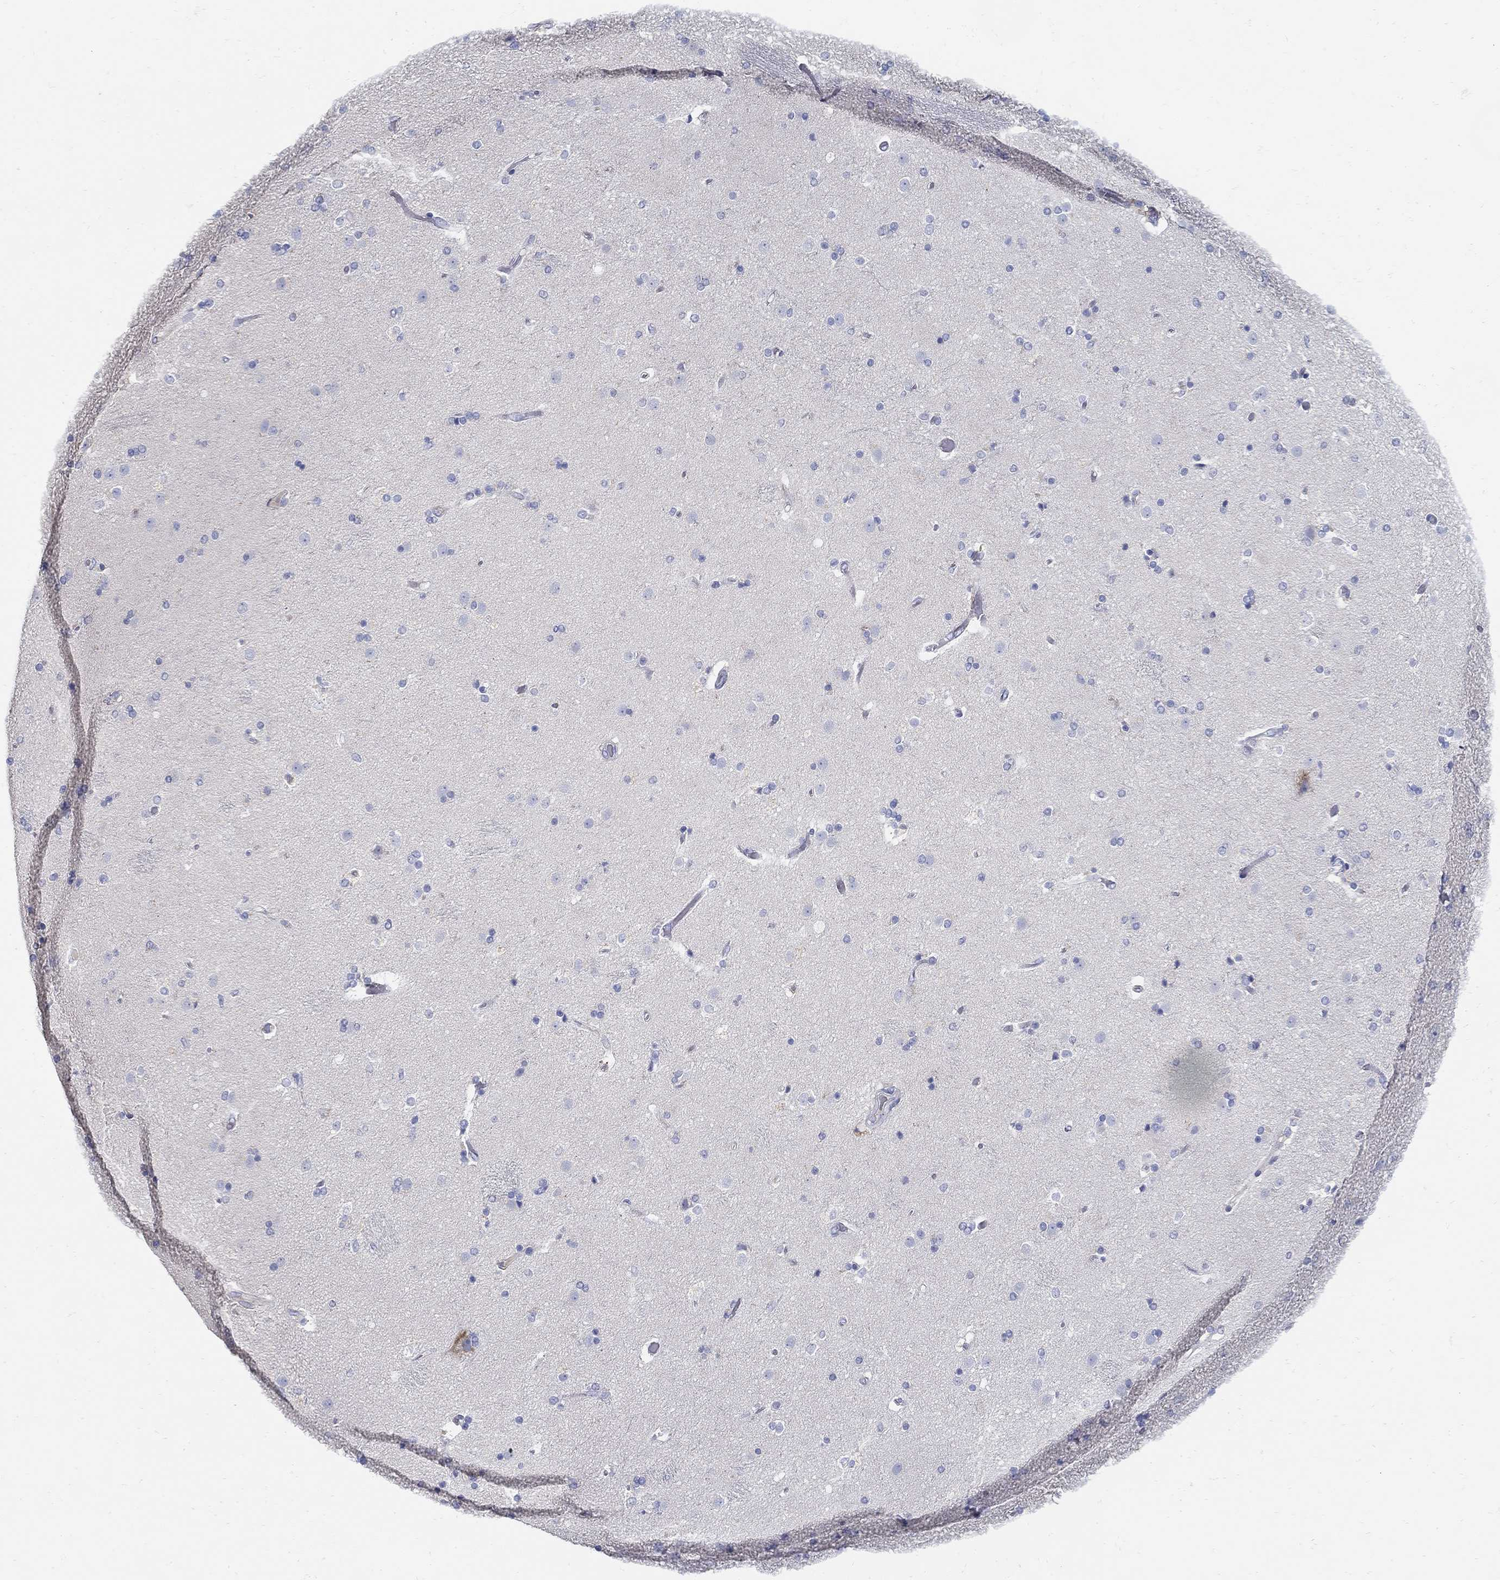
{"staining": {"intensity": "negative", "quantity": "none", "location": "none"}, "tissue": "caudate", "cell_type": "Glial cells", "image_type": "normal", "snomed": [{"axis": "morphology", "description": "Normal tissue, NOS"}, {"axis": "topography", "description": "Lateral ventricle wall"}], "caption": "Glial cells are negative for brown protein staining in unremarkable caudate. (DAB (3,3'-diaminobenzidine) IHC with hematoxylin counter stain).", "gene": "TGFBI", "patient": {"sex": "male", "age": 54}}